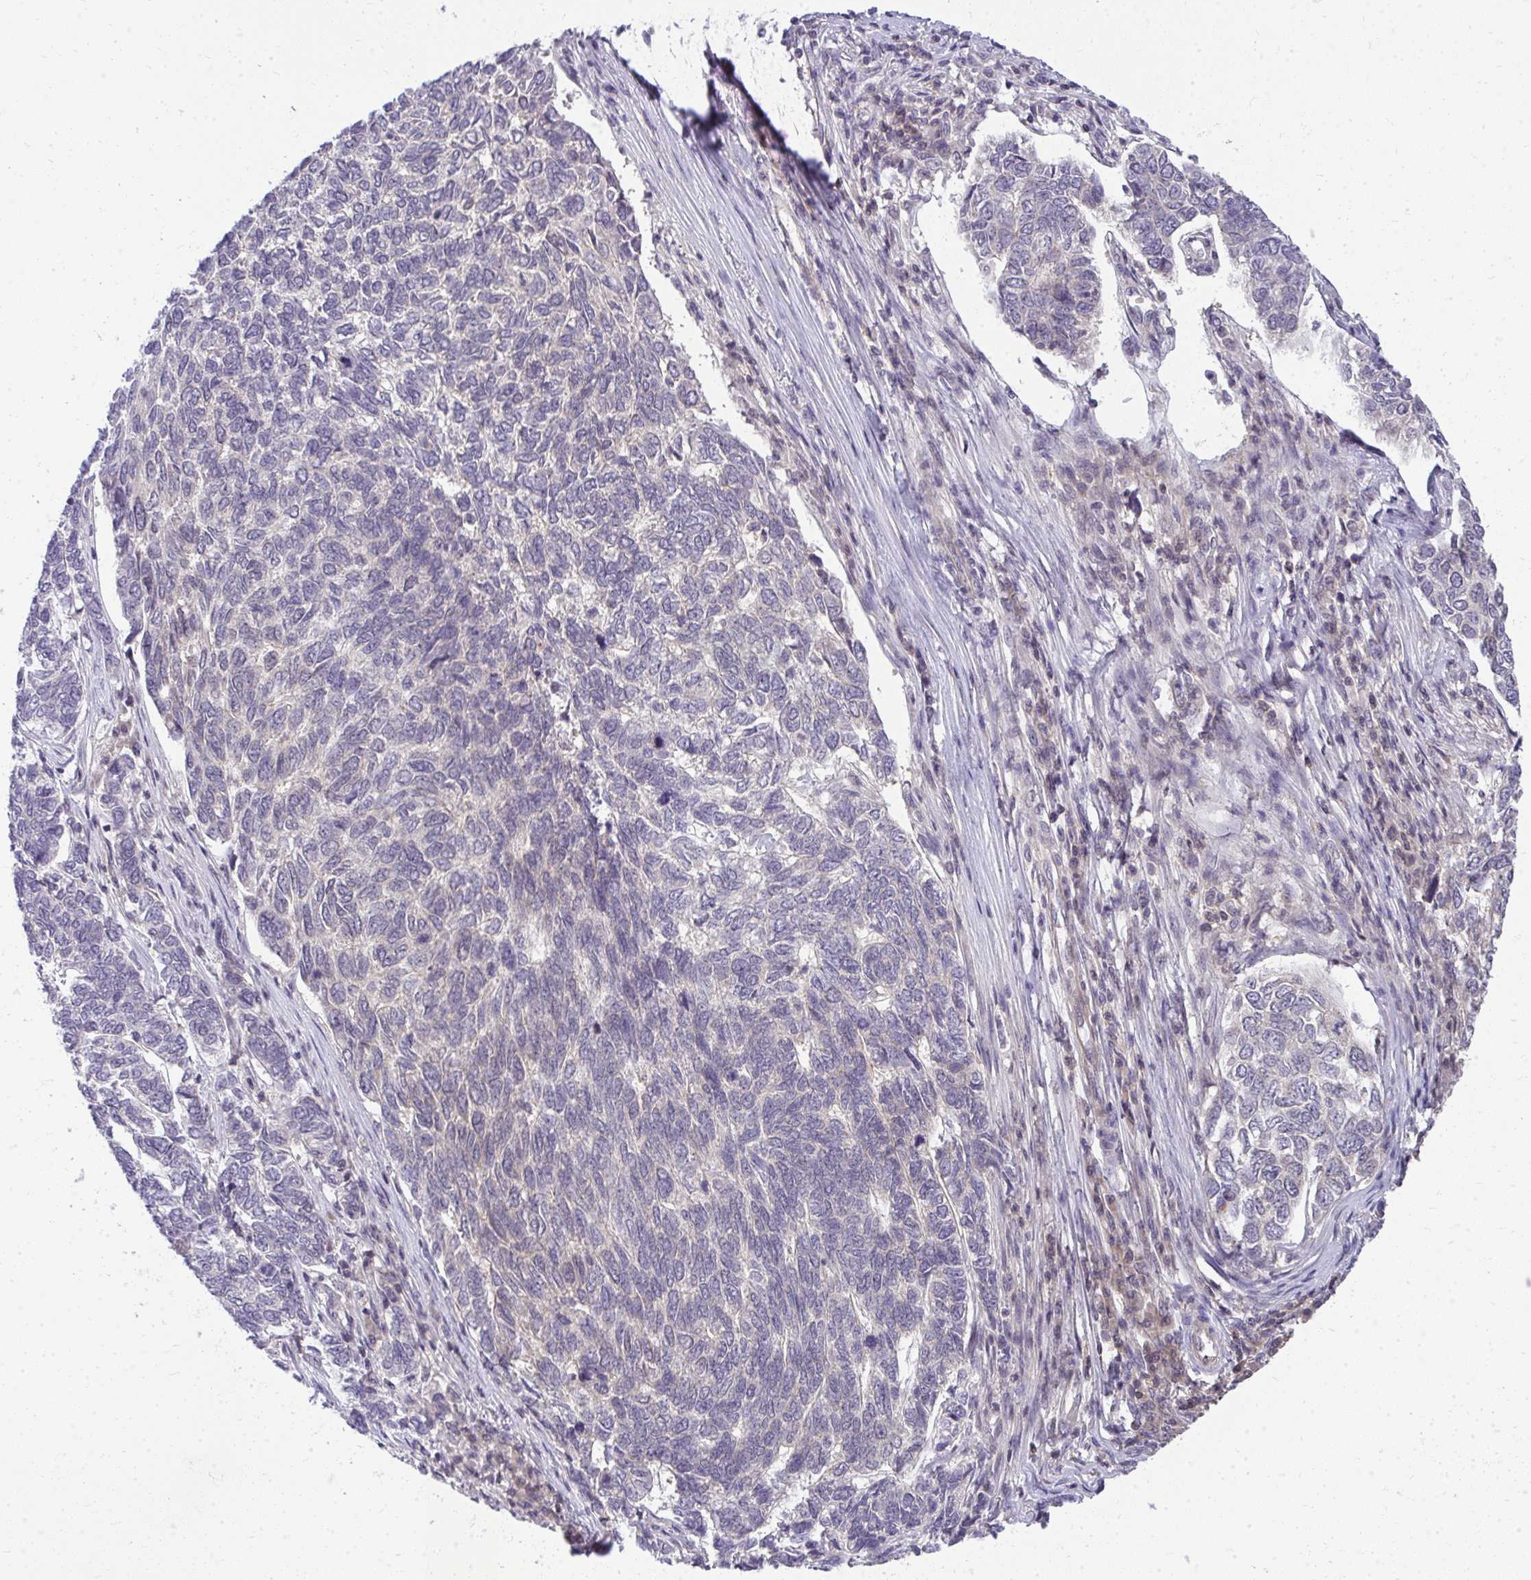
{"staining": {"intensity": "negative", "quantity": "none", "location": "none"}, "tissue": "skin cancer", "cell_type": "Tumor cells", "image_type": "cancer", "snomed": [{"axis": "morphology", "description": "Basal cell carcinoma"}, {"axis": "topography", "description": "Skin"}], "caption": "The IHC image has no significant positivity in tumor cells of skin cancer tissue. (Brightfield microscopy of DAB (3,3'-diaminobenzidine) IHC at high magnification).", "gene": "HDHD2", "patient": {"sex": "female", "age": 65}}